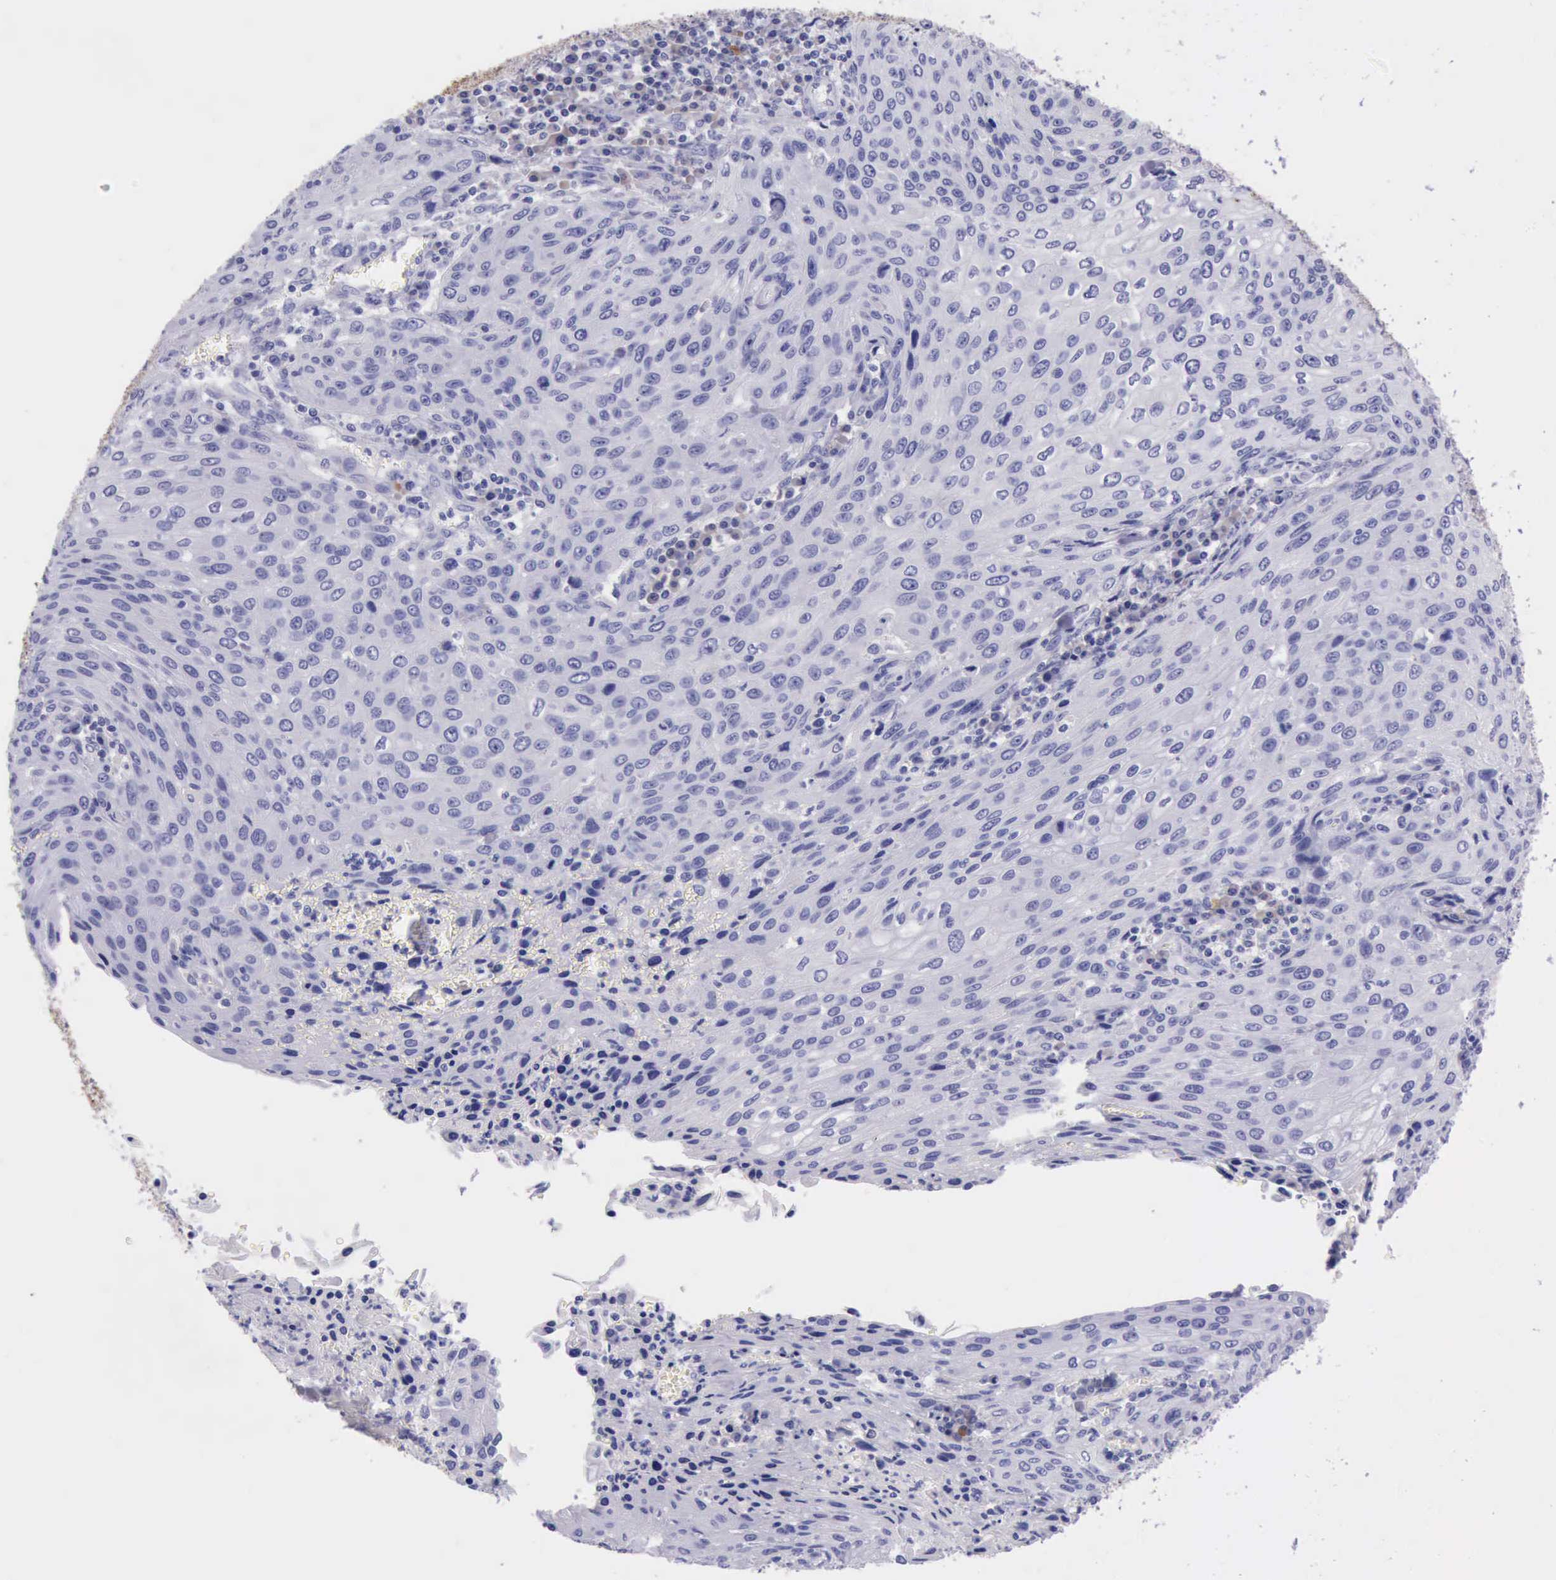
{"staining": {"intensity": "negative", "quantity": "none", "location": "none"}, "tissue": "cervical cancer", "cell_type": "Tumor cells", "image_type": "cancer", "snomed": [{"axis": "morphology", "description": "Squamous cell carcinoma, NOS"}, {"axis": "topography", "description": "Cervix"}], "caption": "An image of human cervical cancer (squamous cell carcinoma) is negative for staining in tumor cells.", "gene": "KRT8", "patient": {"sex": "female", "age": 32}}